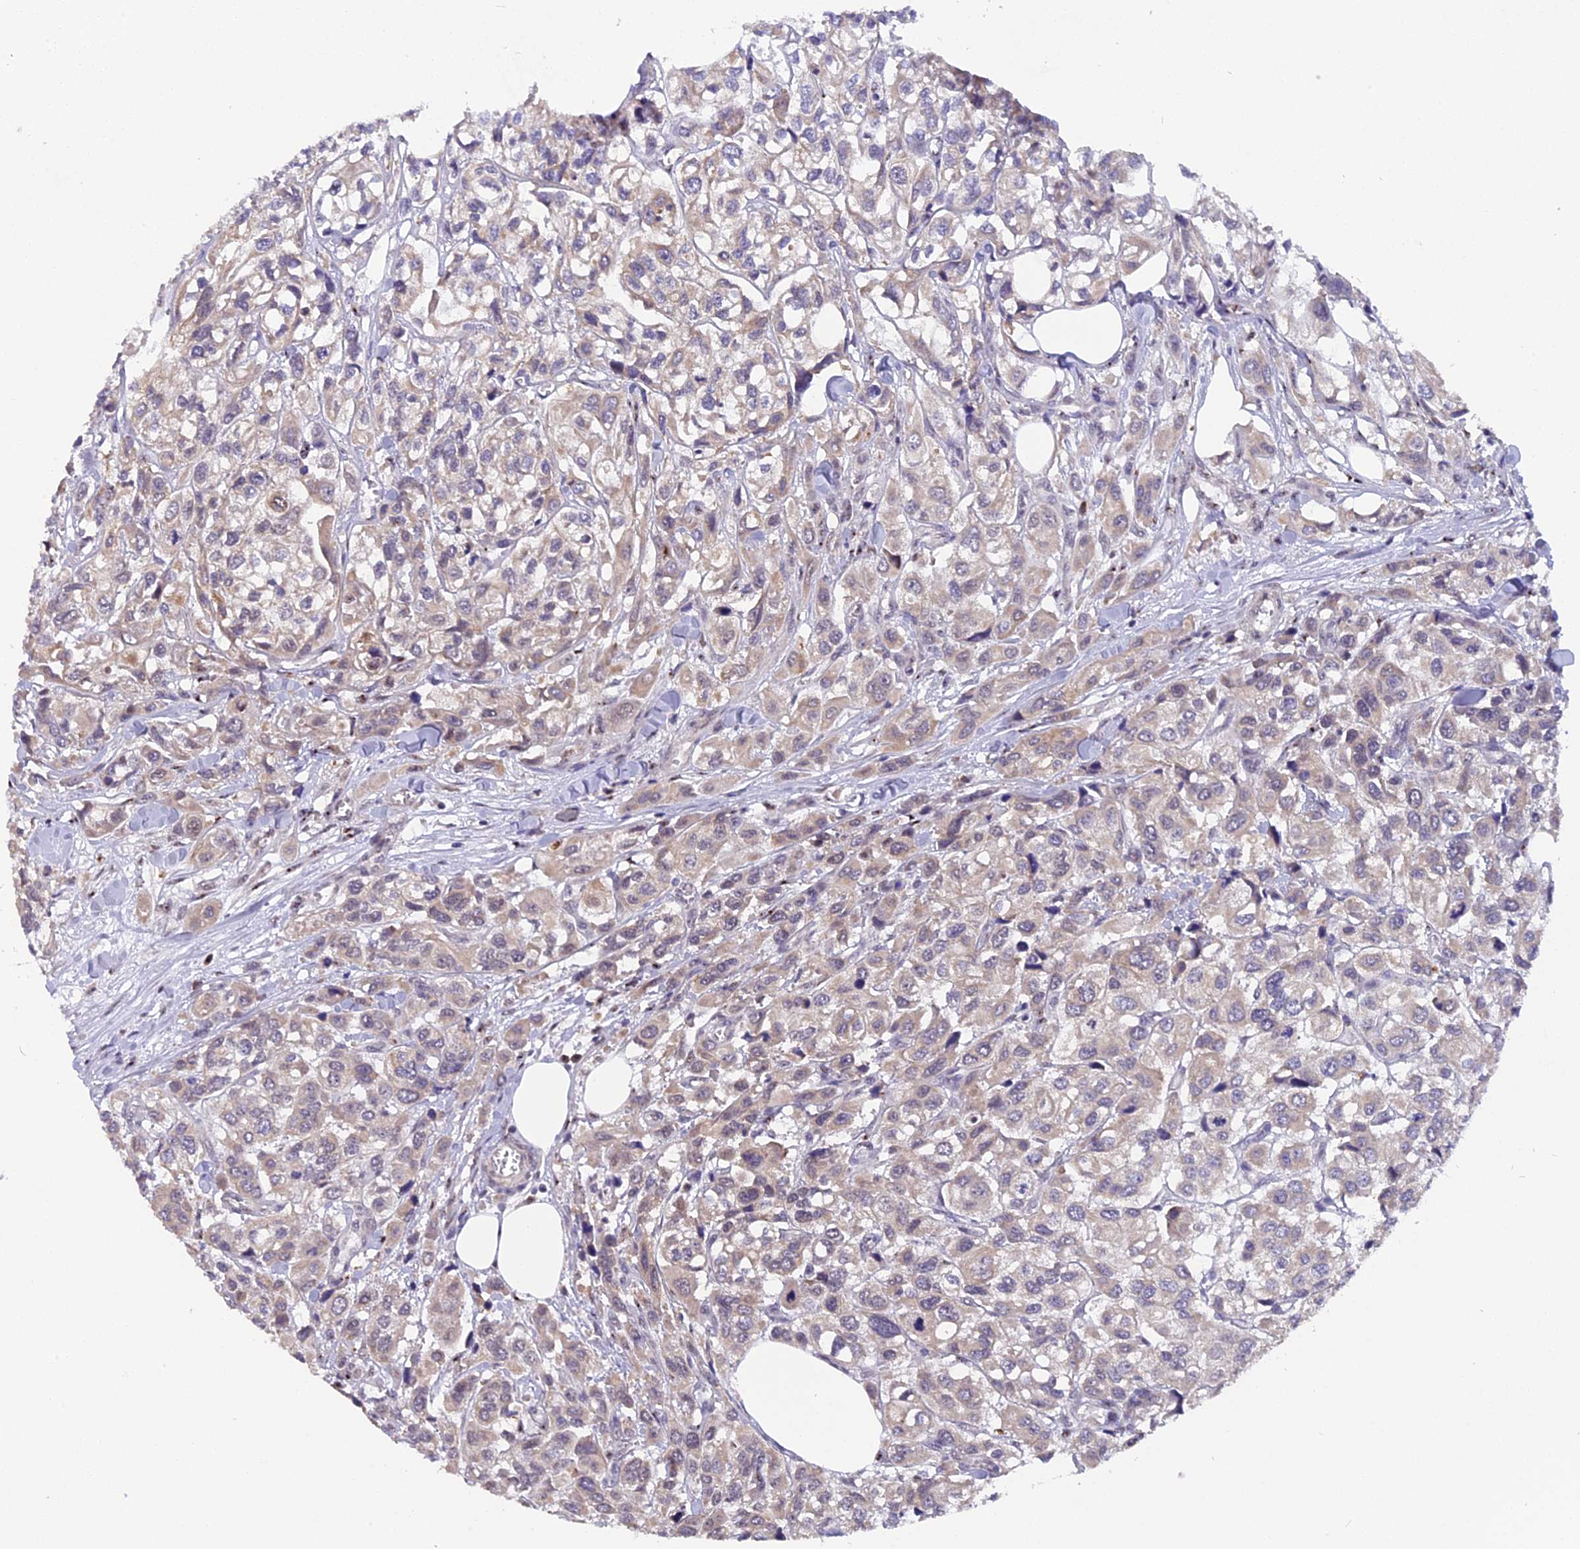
{"staining": {"intensity": "negative", "quantity": "none", "location": "none"}, "tissue": "urothelial cancer", "cell_type": "Tumor cells", "image_type": "cancer", "snomed": [{"axis": "morphology", "description": "Urothelial carcinoma, High grade"}, {"axis": "topography", "description": "Urinary bladder"}], "caption": "Immunohistochemistry photomicrograph of neoplastic tissue: urothelial carcinoma (high-grade) stained with DAB displays no significant protein positivity in tumor cells.", "gene": "FAM118B", "patient": {"sex": "male", "age": 67}}